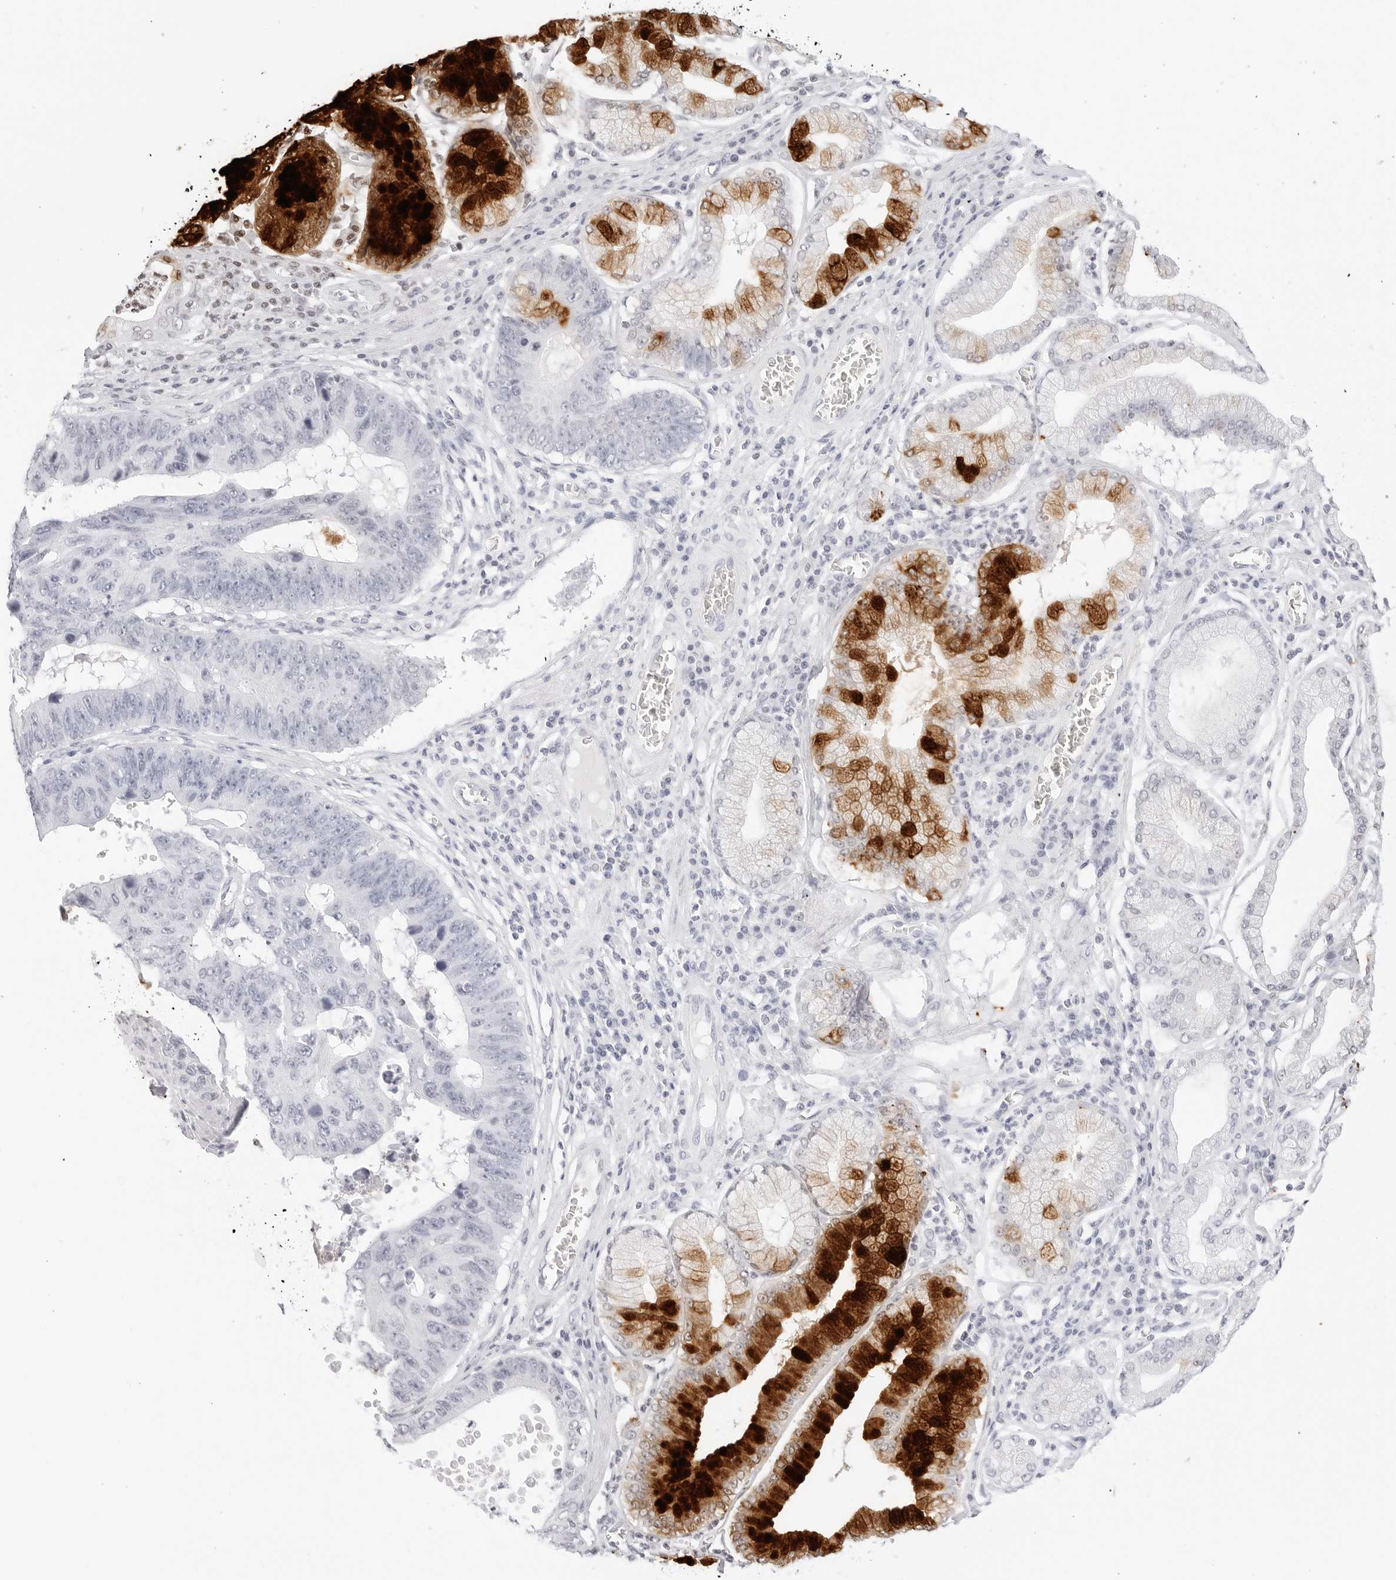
{"staining": {"intensity": "strong", "quantity": "25%-75%", "location": "cytoplasmic/membranous"}, "tissue": "stomach cancer", "cell_type": "Tumor cells", "image_type": "cancer", "snomed": [{"axis": "morphology", "description": "Adenocarcinoma, NOS"}, {"axis": "topography", "description": "Stomach"}], "caption": "This photomicrograph reveals immunohistochemistry staining of adenocarcinoma (stomach), with high strong cytoplasmic/membranous expression in approximately 25%-75% of tumor cells.", "gene": "TFF2", "patient": {"sex": "male", "age": 59}}